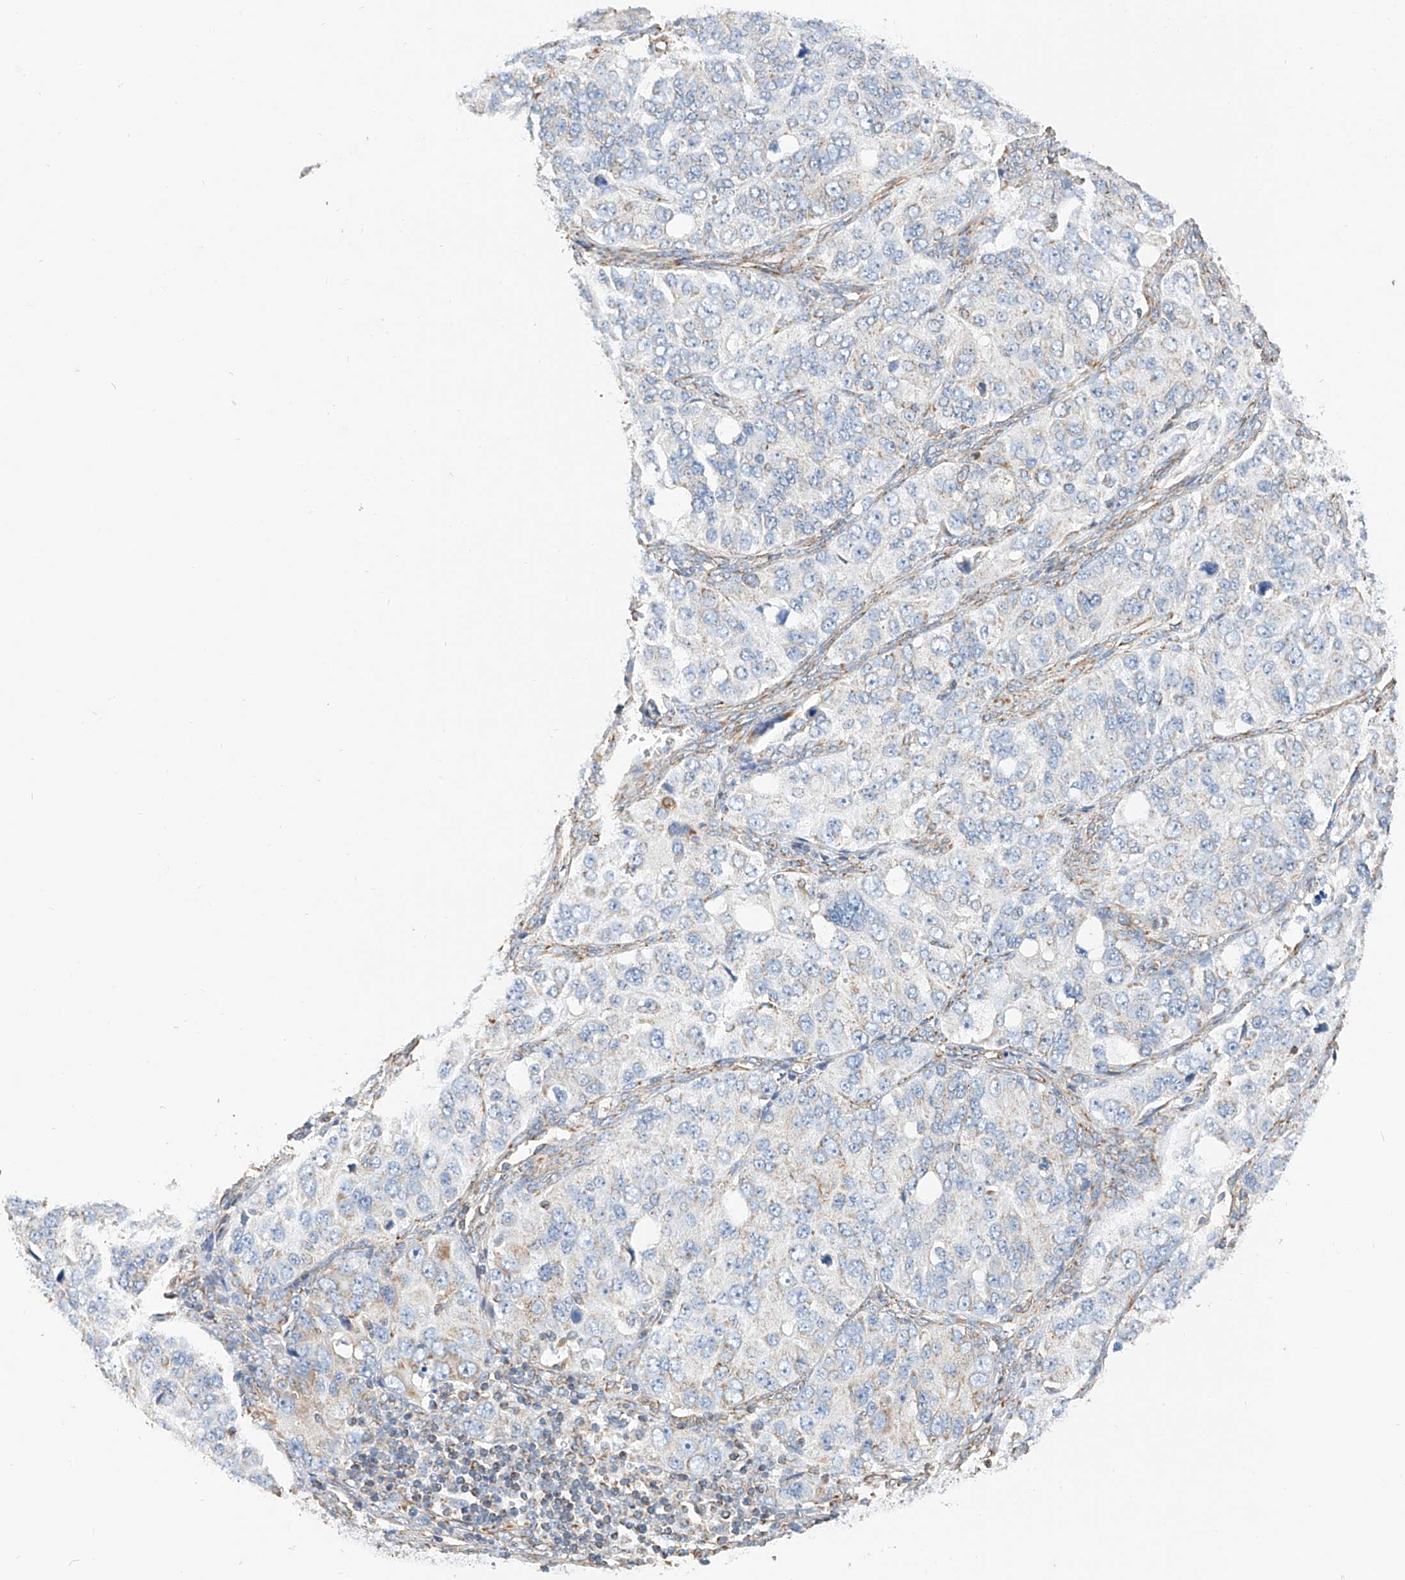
{"staining": {"intensity": "negative", "quantity": "none", "location": "none"}, "tissue": "ovarian cancer", "cell_type": "Tumor cells", "image_type": "cancer", "snomed": [{"axis": "morphology", "description": "Carcinoma, endometroid"}, {"axis": "topography", "description": "Ovary"}], "caption": "Protein analysis of ovarian cancer displays no significant expression in tumor cells.", "gene": "NDUFV3", "patient": {"sex": "female", "age": 51}}